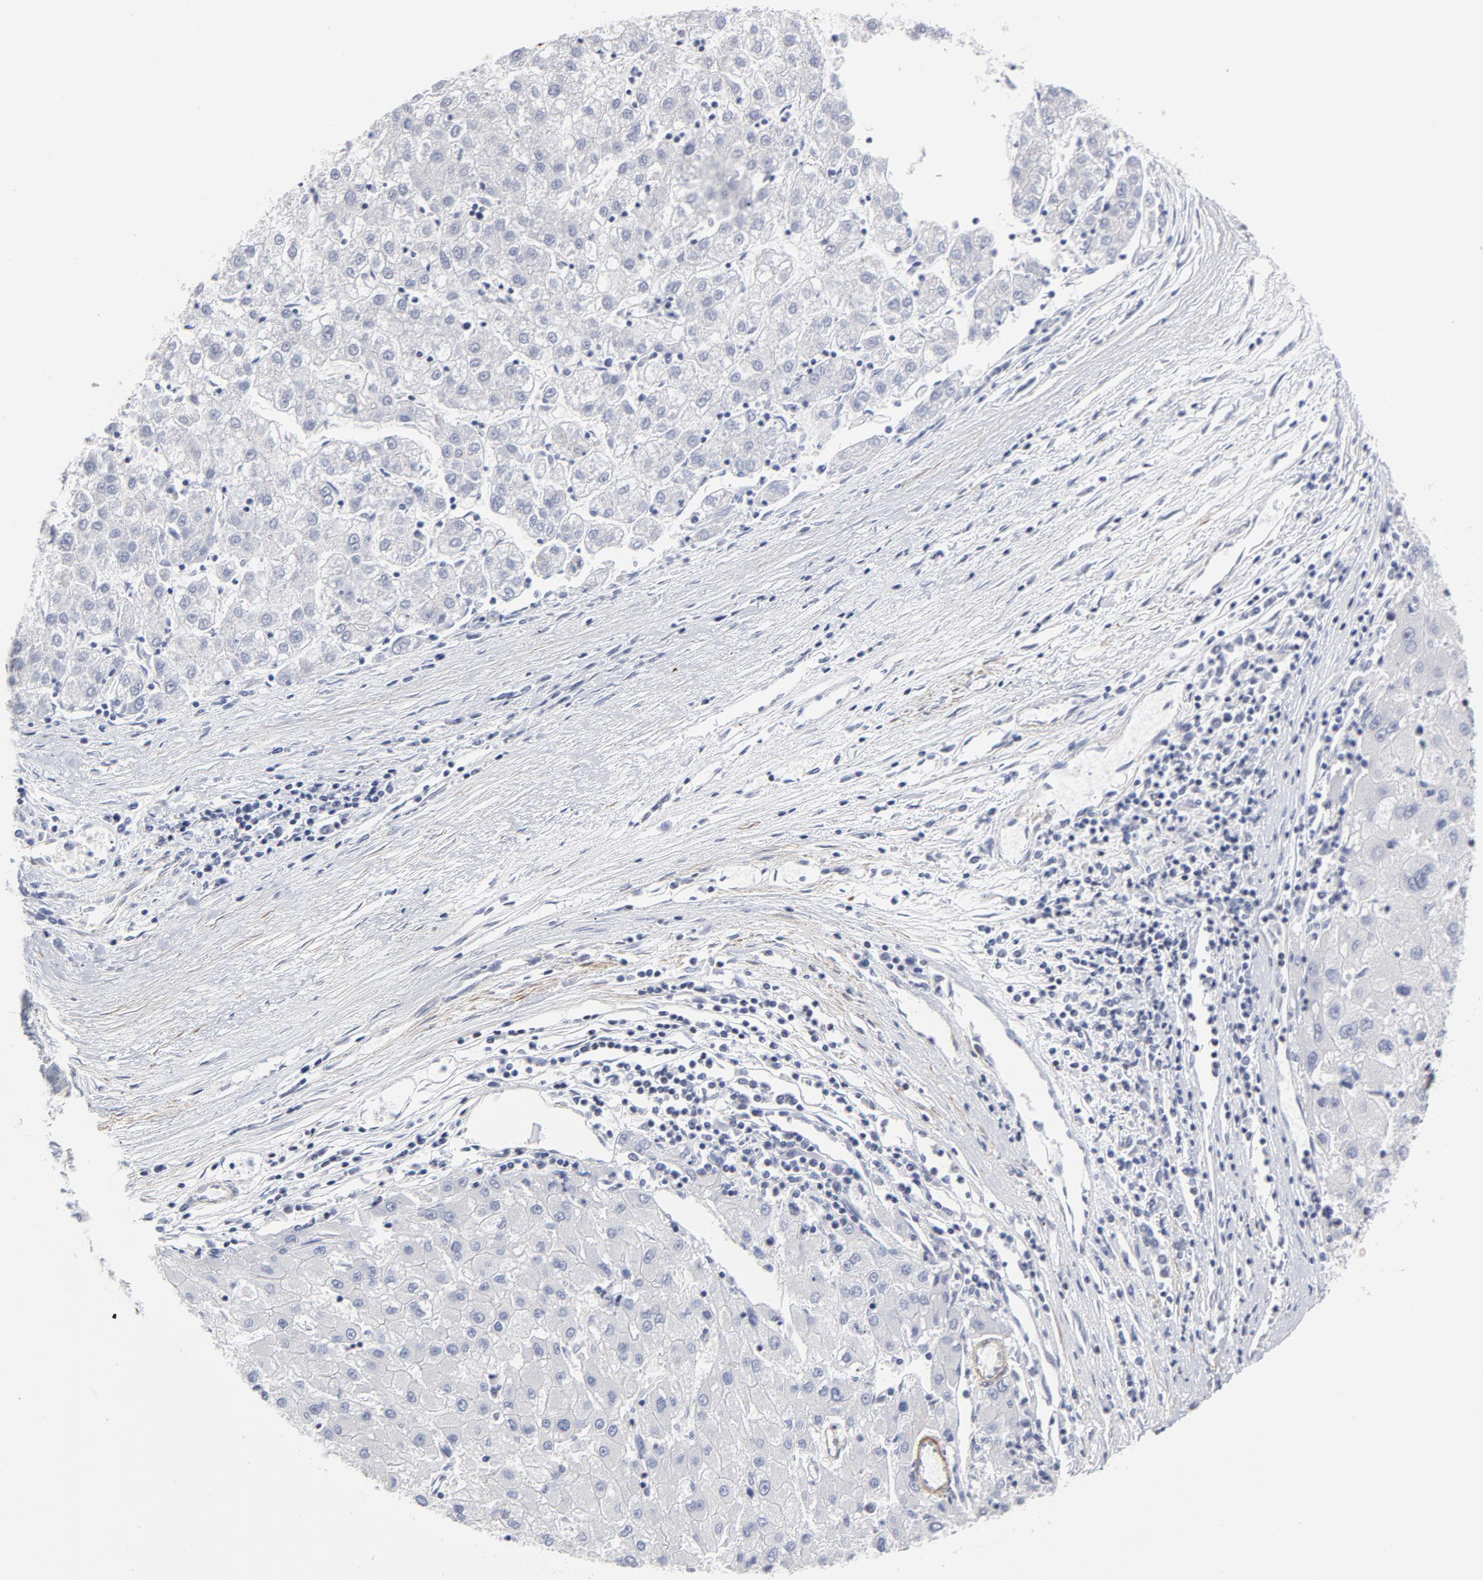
{"staining": {"intensity": "negative", "quantity": "none", "location": "none"}, "tissue": "liver cancer", "cell_type": "Tumor cells", "image_type": "cancer", "snomed": [{"axis": "morphology", "description": "Carcinoma, Hepatocellular, NOS"}, {"axis": "topography", "description": "Liver"}], "caption": "Liver cancer (hepatocellular carcinoma) was stained to show a protein in brown. There is no significant expression in tumor cells.", "gene": "CTCF", "patient": {"sex": "male", "age": 72}}